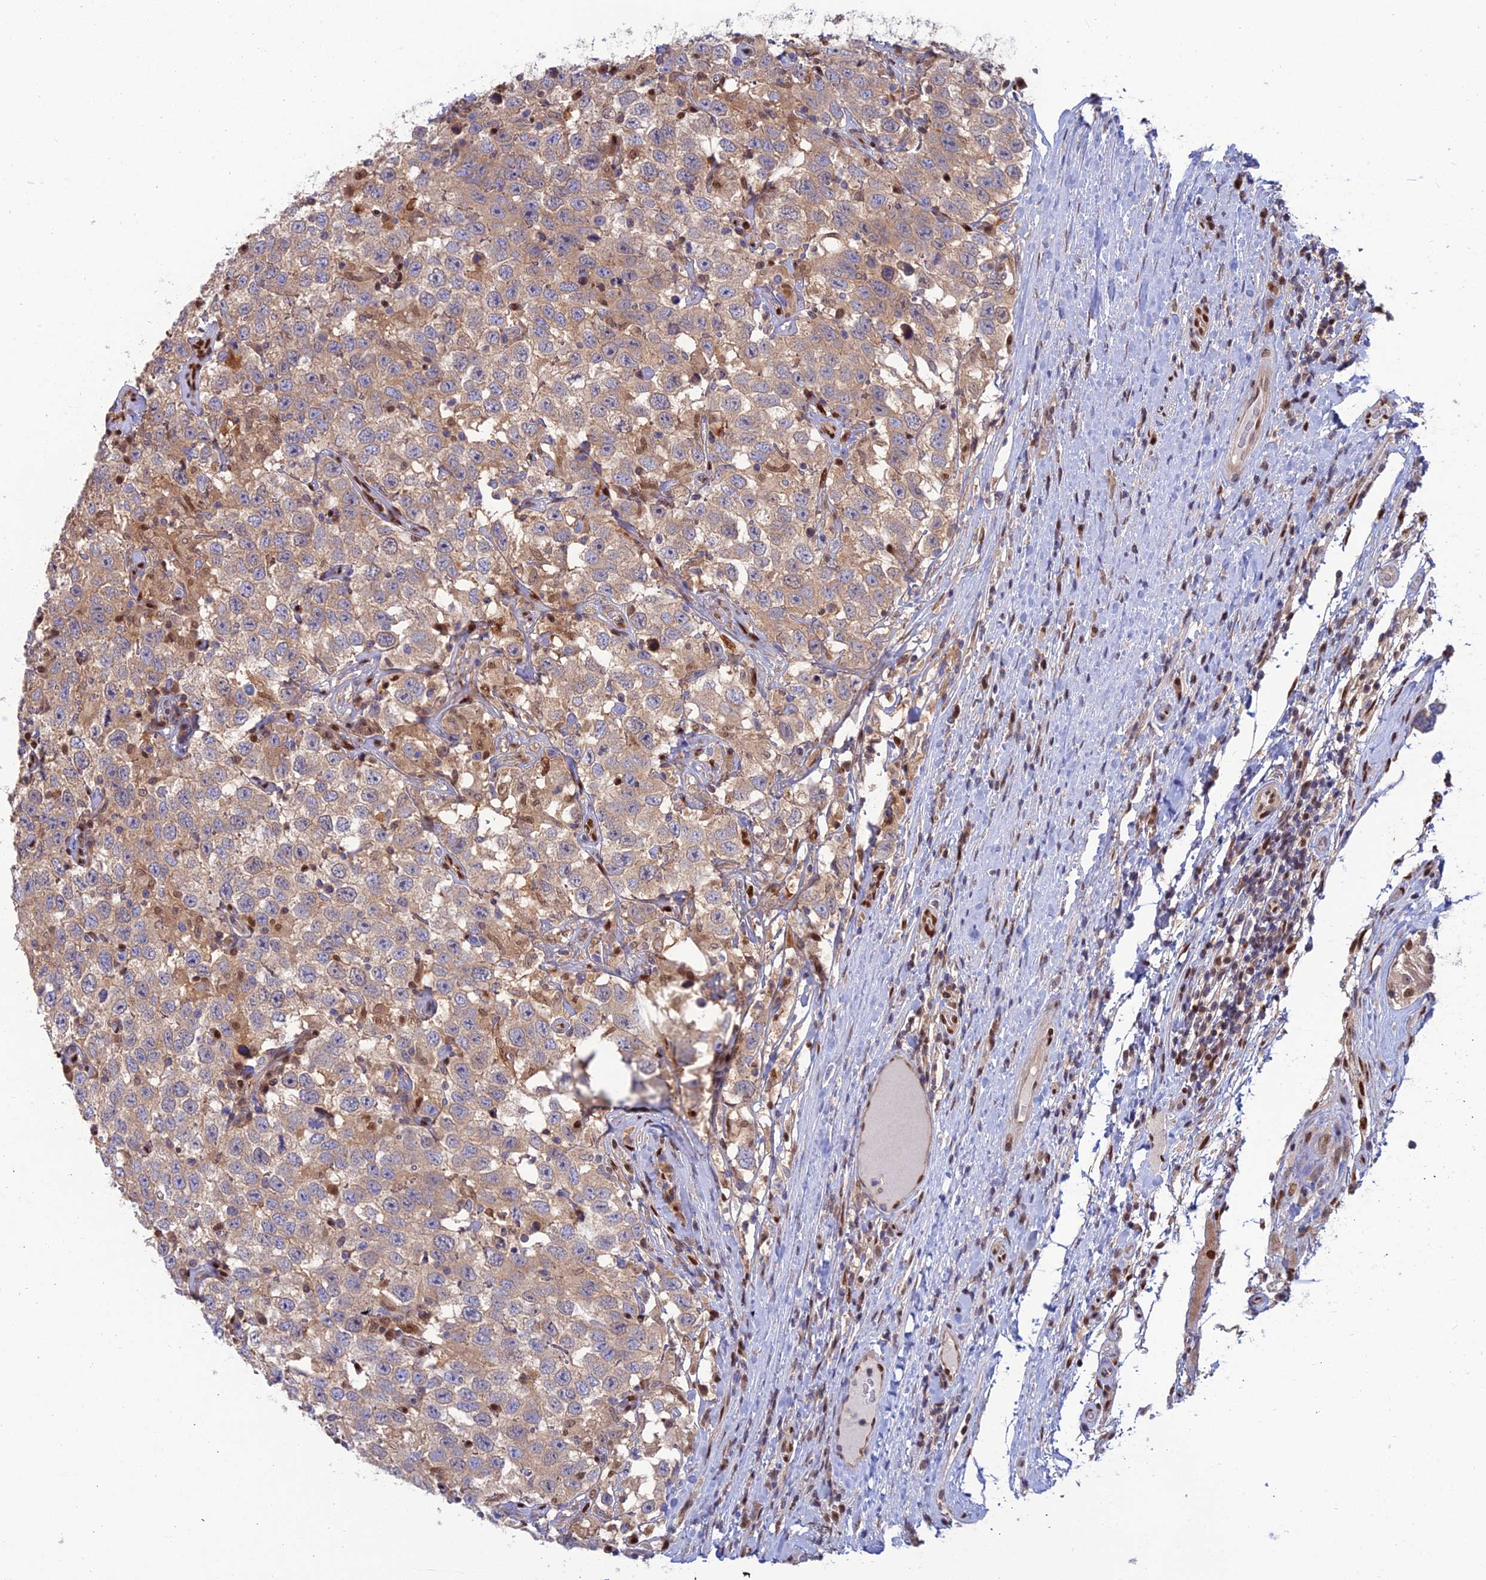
{"staining": {"intensity": "weak", "quantity": "25%-75%", "location": "cytoplasmic/membranous"}, "tissue": "testis cancer", "cell_type": "Tumor cells", "image_type": "cancer", "snomed": [{"axis": "morphology", "description": "Seminoma, NOS"}, {"axis": "topography", "description": "Testis"}], "caption": "Protein analysis of testis seminoma tissue displays weak cytoplasmic/membranous expression in approximately 25%-75% of tumor cells.", "gene": "DNPEP", "patient": {"sex": "male", "age": 41}}